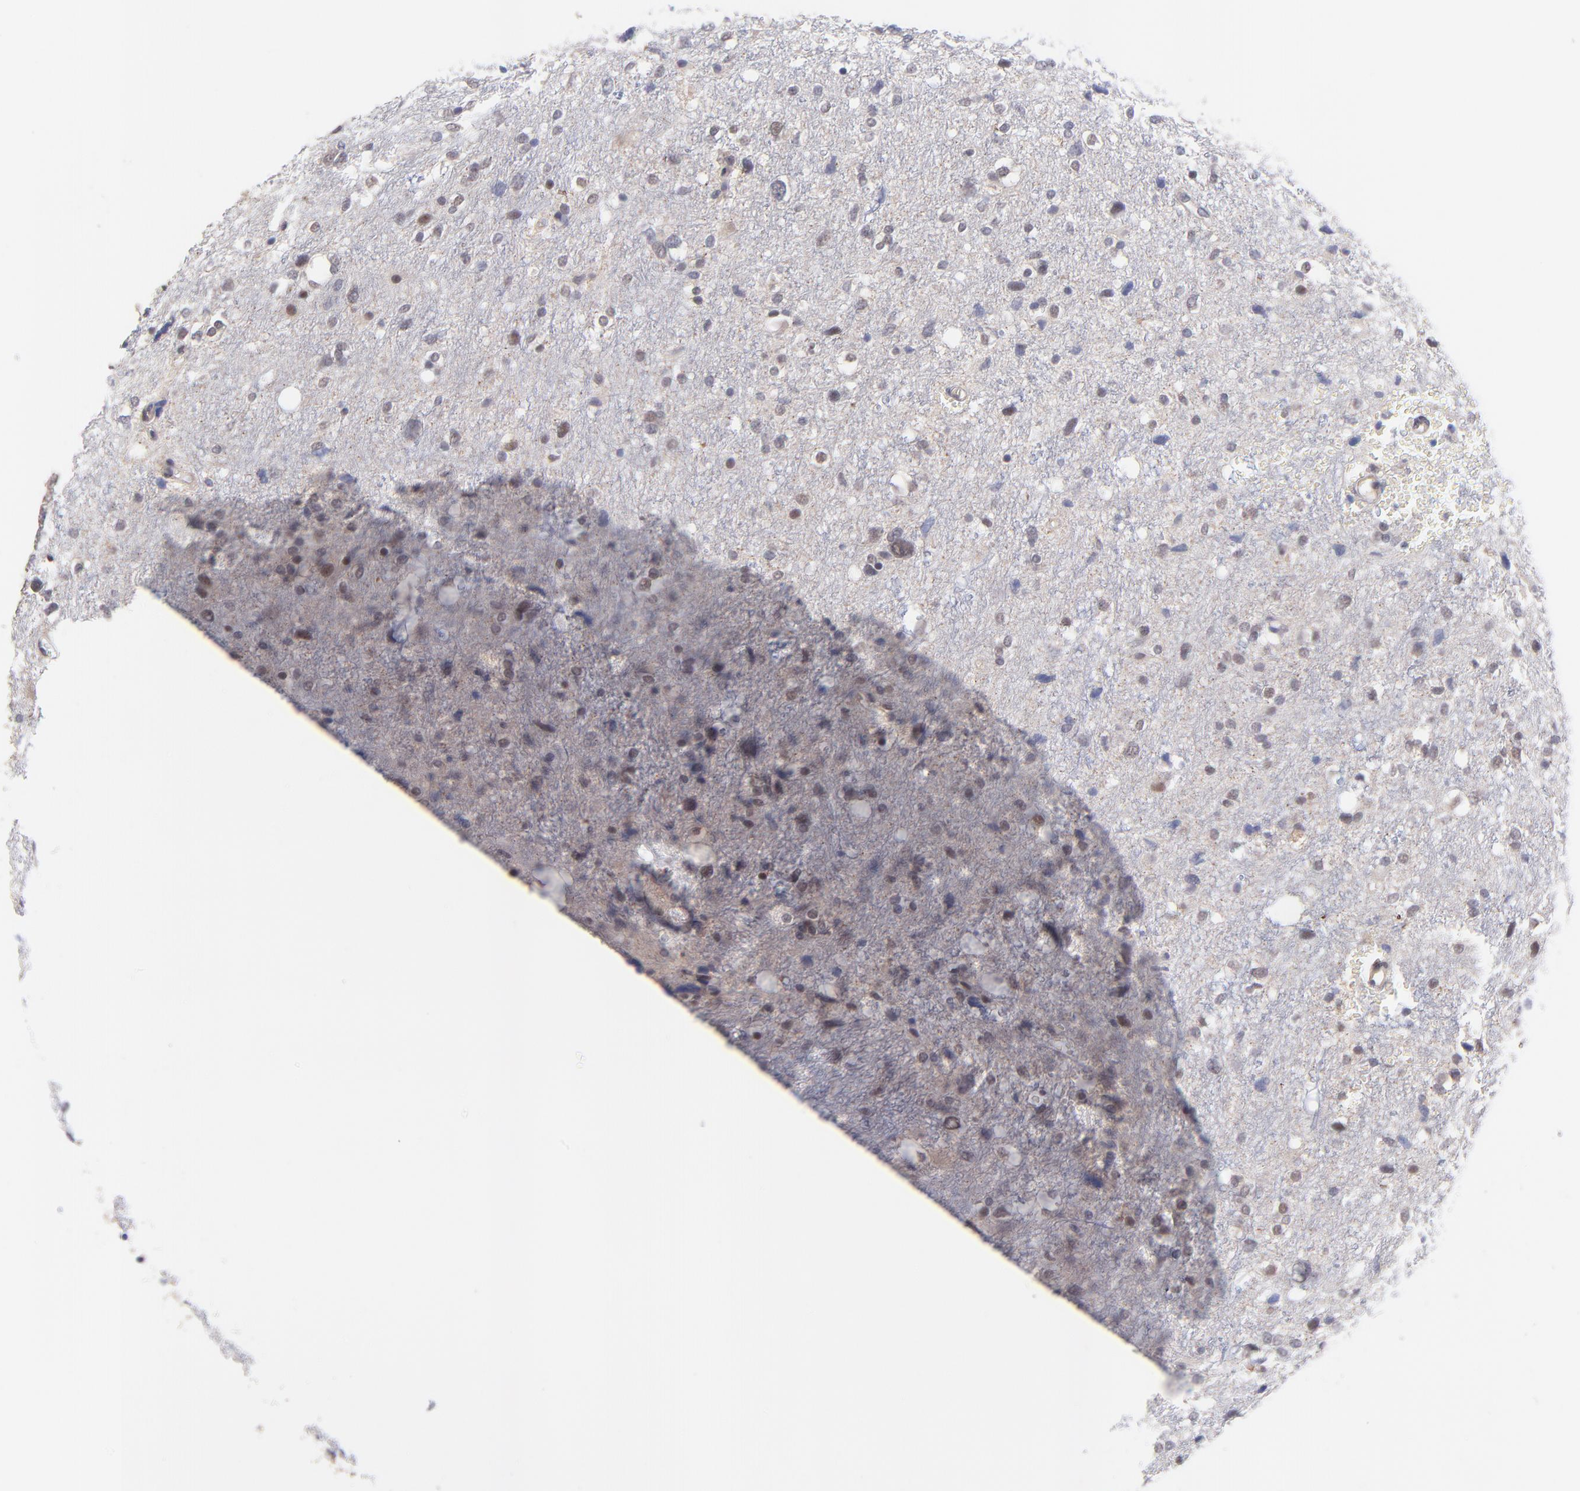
{"staining": {"intensity": "negative", "quantity": "none", "location": "none"}, "tissue": "glioma", "cell_type": "Tumor cells", "image_type": "cancer", "snomed": [{"axis": "morphology", "description": "Glioma, malignant, High grade"}, {"axis": "topography", "description": "Brain"}], "caption": "A high-resolution histopathology image shows immunohistochemistry staining of malignant glioma (high-grade), which demonstrates no significant positivity in tumor cells.", "gene": "ZNF747", "patient": {"sex": "female", "age": 59}}